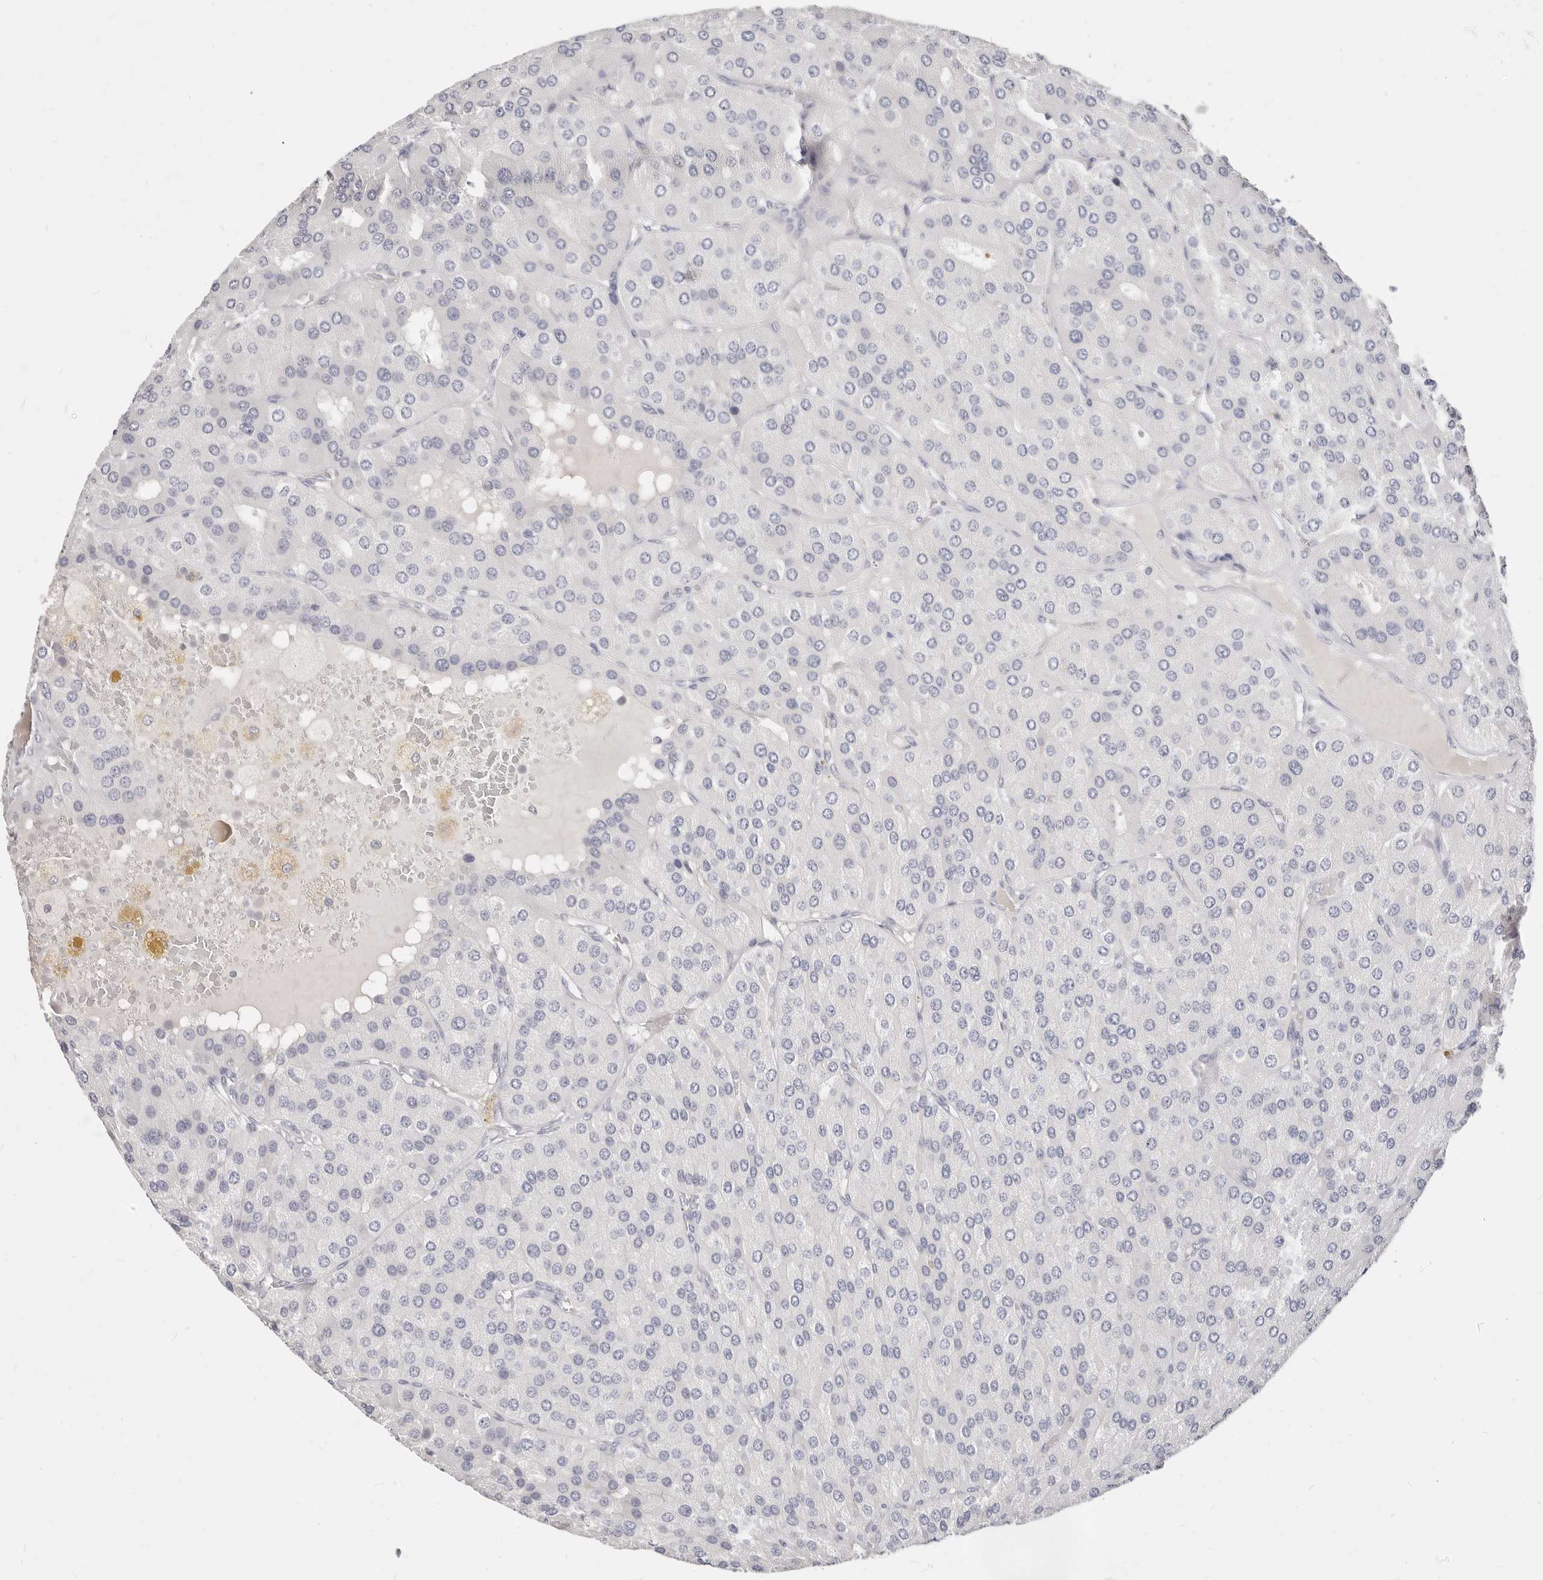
{"staining": {"intensity": "negative", "quantity": "none", "location": "none"}, "tissue": "parathyroid gland", "cell_type": "Glandular cells", "image_type": "normal", "snomed": [{"axis": "morphology", "description": "Normal tissue, NOS"}, {"axis": "morphology", "description": "Adenoma, NOS"}, {"axis": "topography", "description": "Parathyroid gland"}], "caption": "DAB (3,3'-diaminobenzidine) immunohistochemical staining of unremarkable parathyroid gland displays no significant staining in glandular cells.", "gene": "ASCL1", "patient": {"sex": "female", "age": 86}}